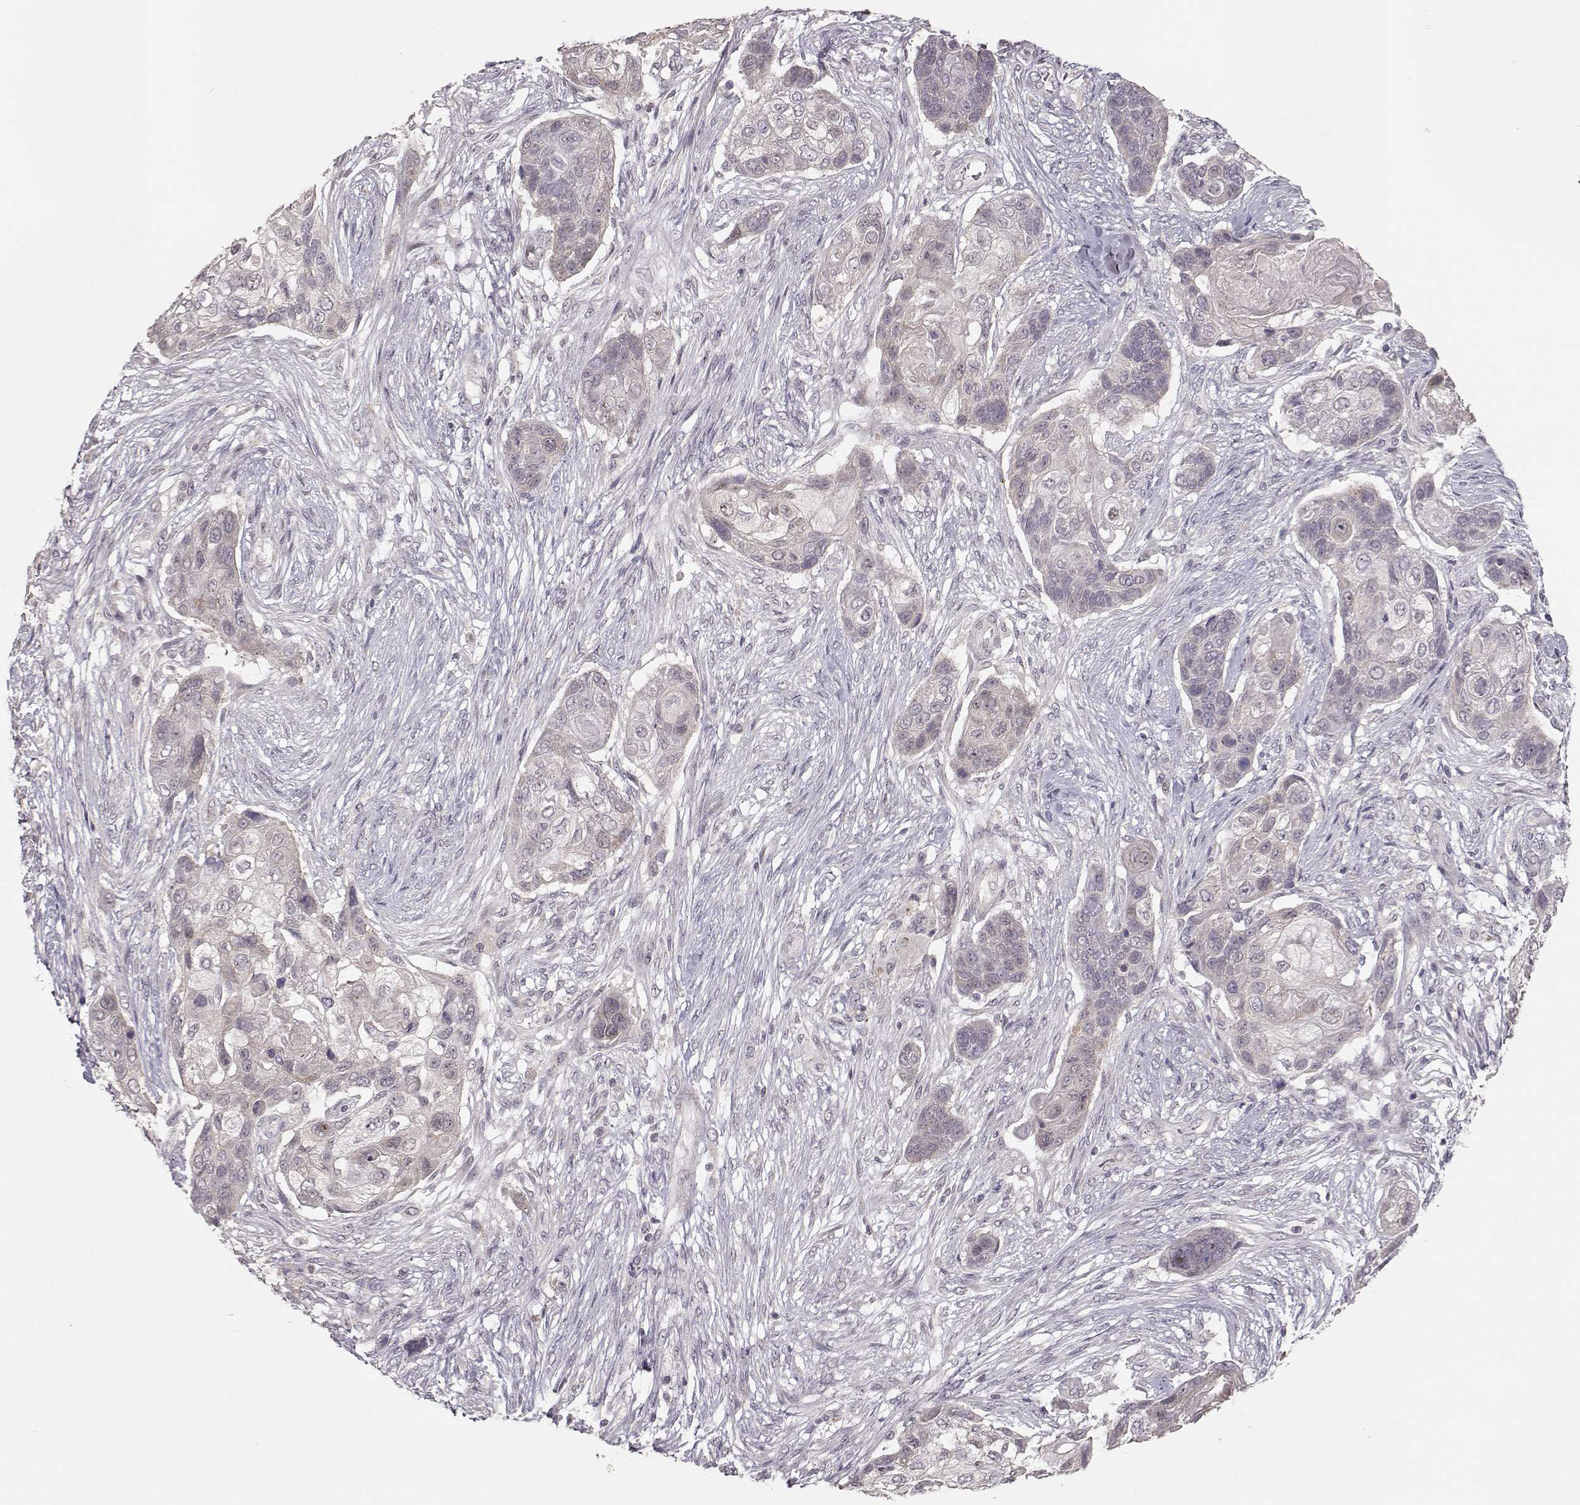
{"staining": {"intensity": "negative", "quantity": "none", "location": "none"}, "tissue": "lung cancer", "cell_type": "Tumor cells", "image_type": "cancer", "snomed": [{"axis": "morphology", "description": "Squamous cell carcinoma, NOS"}, {"axis": "topography", "description": "Lung"}], "caption": "The photomicrograph reveals no significant expression in tumor cells of squamous cell carcinoma (lung).", "gene": "PNMT", "patient": {"sex": "male", "age": 69}}